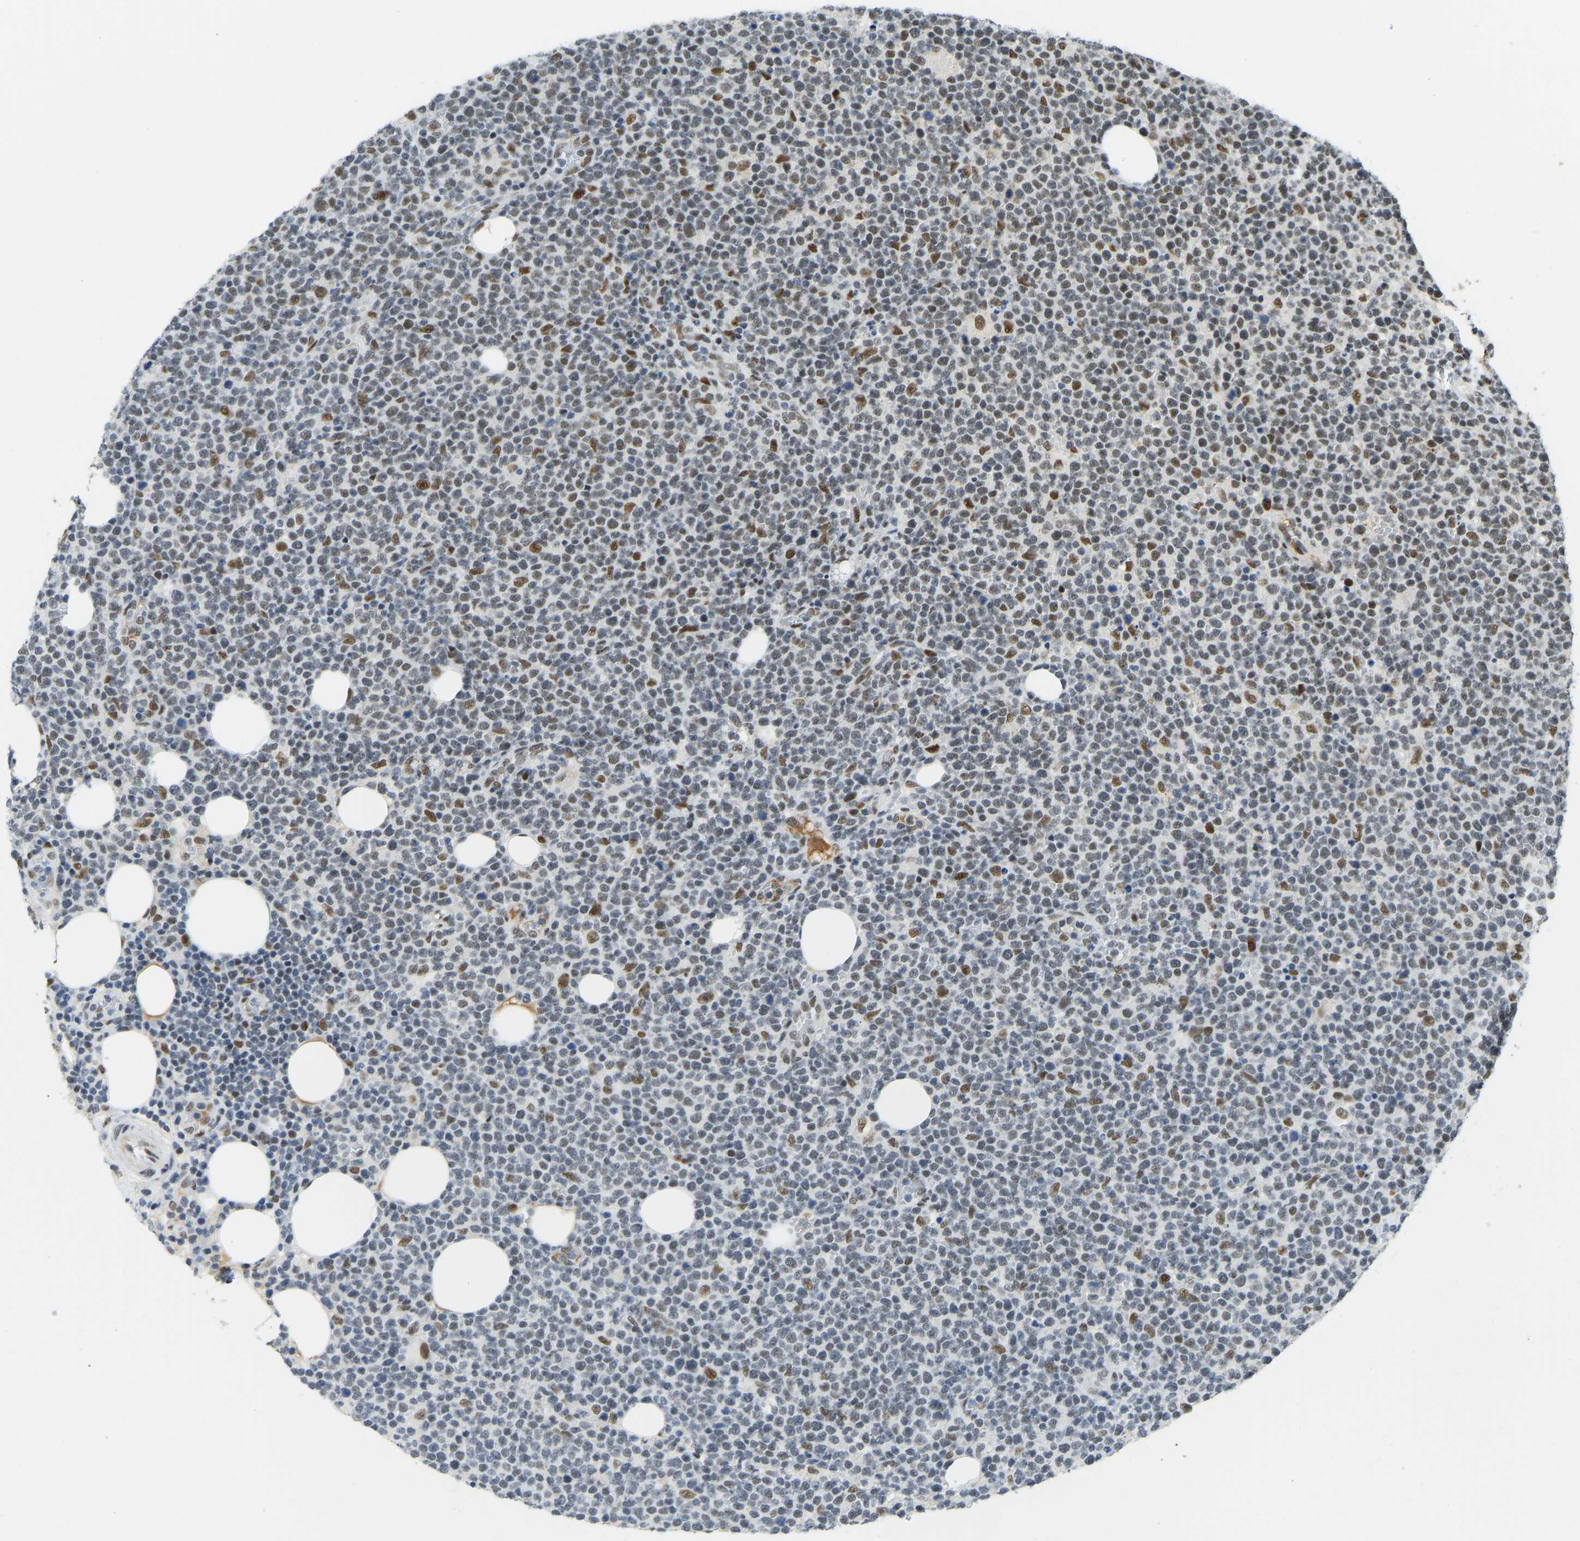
{"staining": {"intensity": "moderate", "quantity": "<25%", "location": "nuclear"}, "tissue": "lymphoma", "cell_type": "Tumor cells", "image_type": "cancer", "snomed": [{"axis": "morphology", "description": "Malignant lymphoma, non-Hodgkin's type, High grade"}, {"axis": "topography", "description": "Lymph node"}], "caption": "Immunohistochemical staining of malignant lymphoma, non-Hodgkin's type (high-grade) shows low levels of moderate nuclear protein staining in about <25% of tumor cells.", "gene": "FOXK1", "patient": {"sex": "male", "age": 61}}